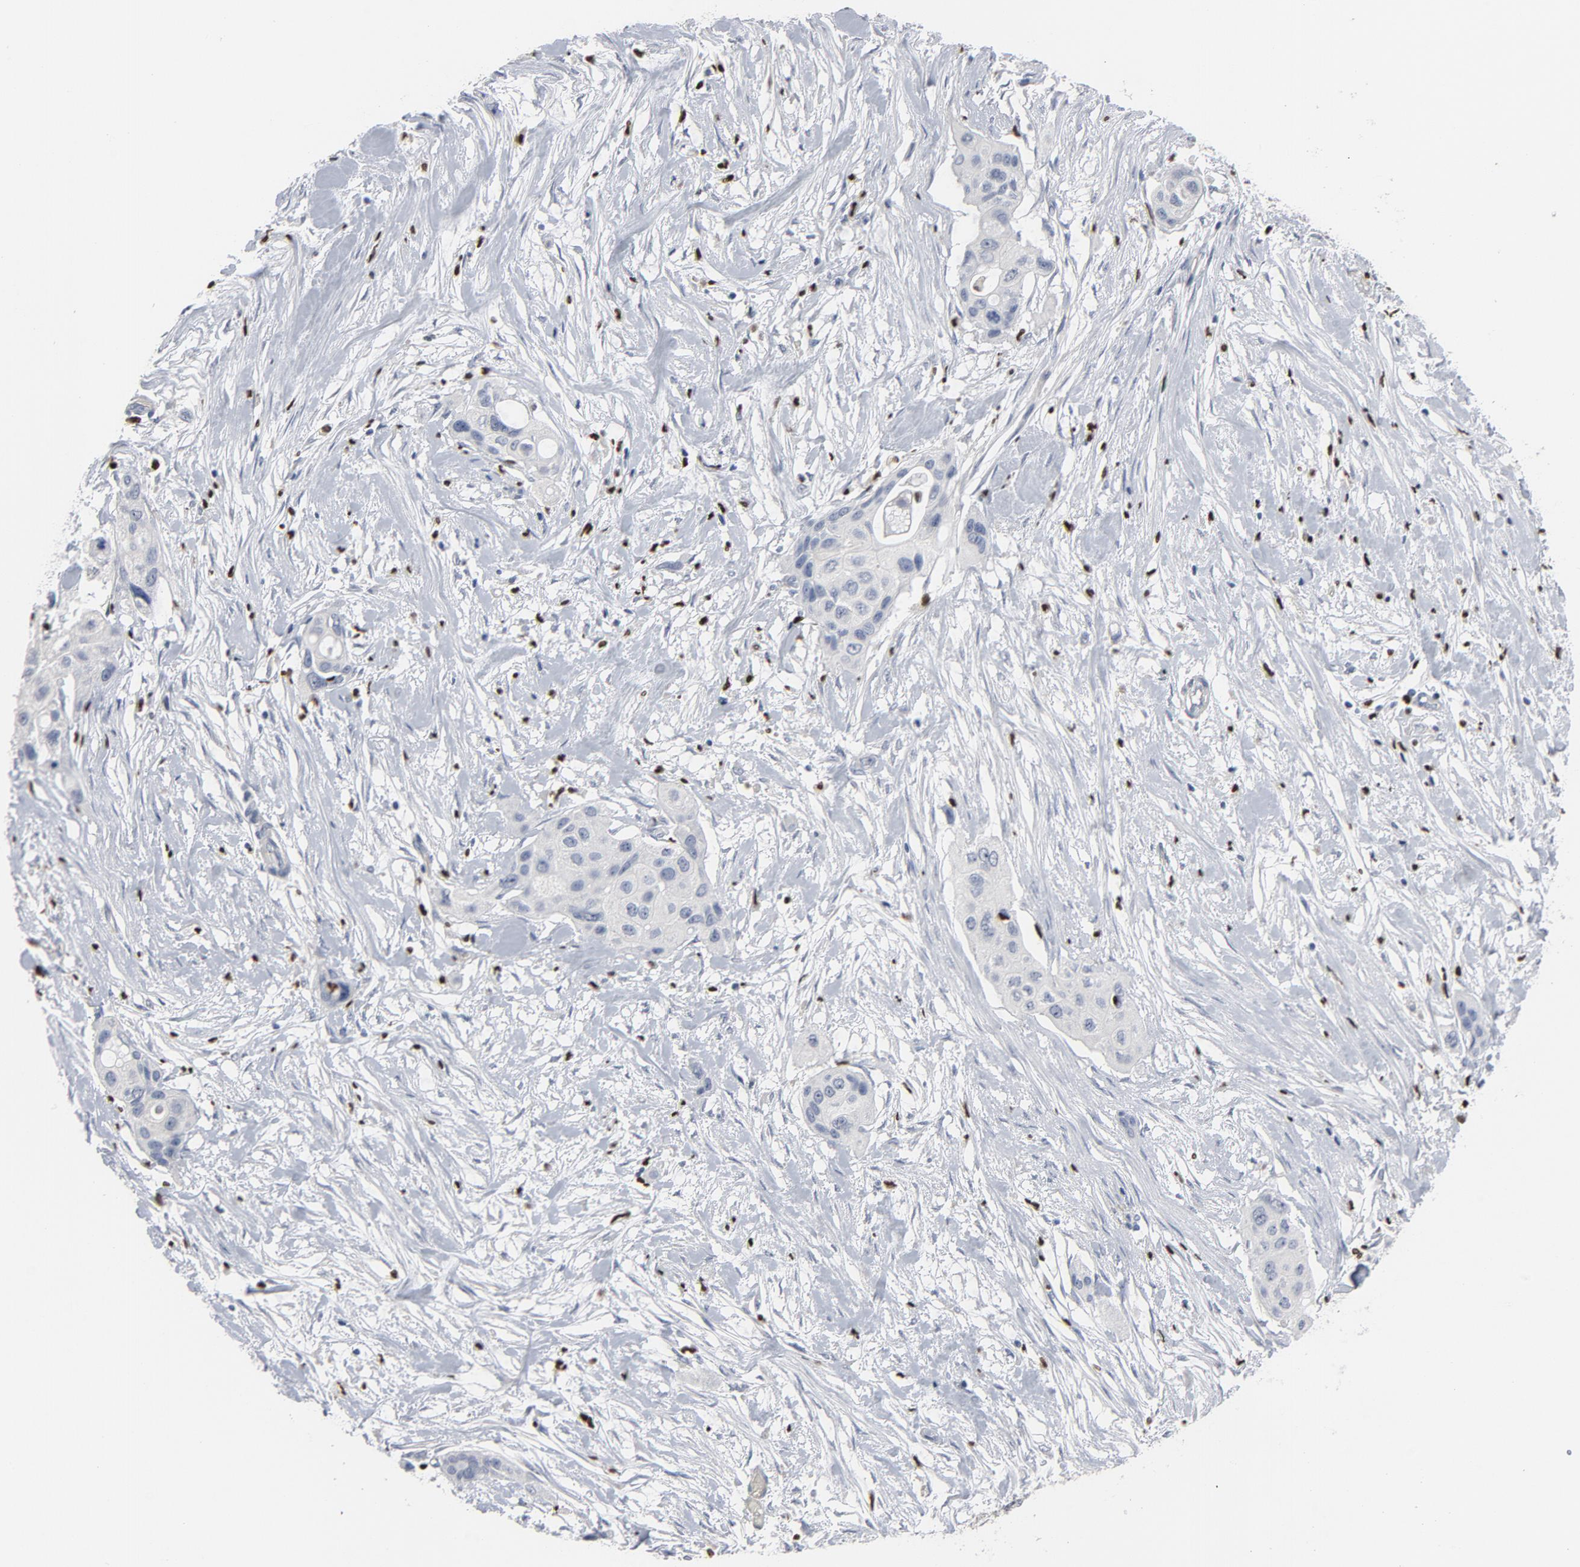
{"staining": {"intensity": "negative", "quantity": "none", "location": "none"}, "tissue": "pancreatic cancer", "cell_type": "Tumor cells", "image_type": "cancer", "snomed": [{"axis": "morphology", "description": "Adenocarcinoma, NOS"}, {"axis": "topography", "description": "Pancreas"}], "caption": "The immunohistochemistry histopathology image has no significant staining in tumor cells of pancreatic cancer (adenocarcinoma) tissue. (DAB immunohistochemistry with hematoxylin counter stain).", "gene": "SPI1", "patient": {"sex": "female", "age": 60}}